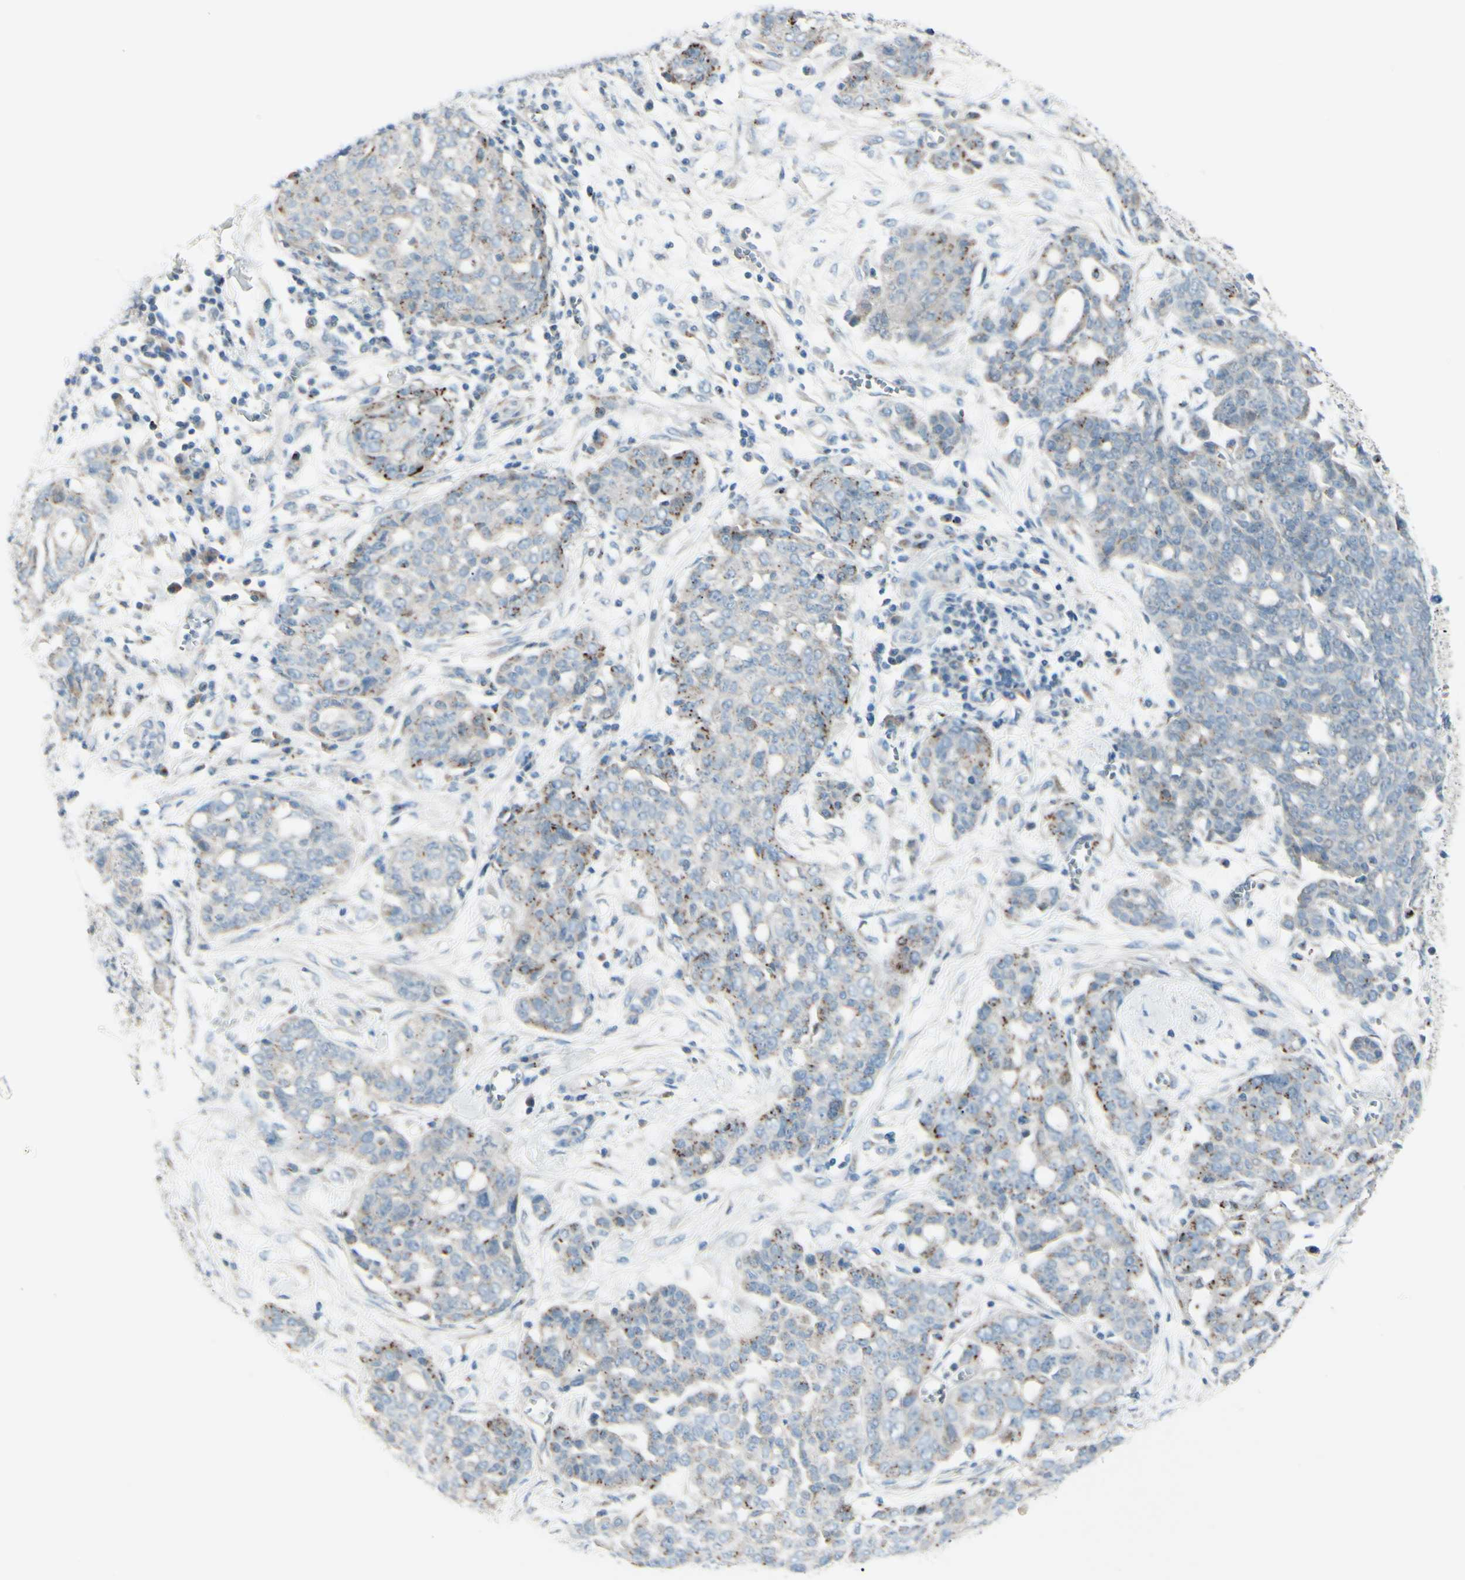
{"staining": {"intensity": "weak", "quantity": "25%-75%", "location": "cytoplasmic/membranous"}, "tissue": "ovarian cancer", "cell_type": "Tumor cells", "image_type": "cancer", "snomed": [{"axis": "morphology", "description": "Cystadenocarcinoma, serous, NOS"}, {"axis": "topography", "description": "Soft tissue"}, {"axis": "topography", "description": "Ovary"}], "caption": "Protein analysis of ovarian serous cystadenocarcinoma tissue exhibits weak cytoplasmic/membranous expression in approximately 25%-75% of tumor cells.", "gene": "B4GALT1", "patient": {"sex": "female", "age": 57}}